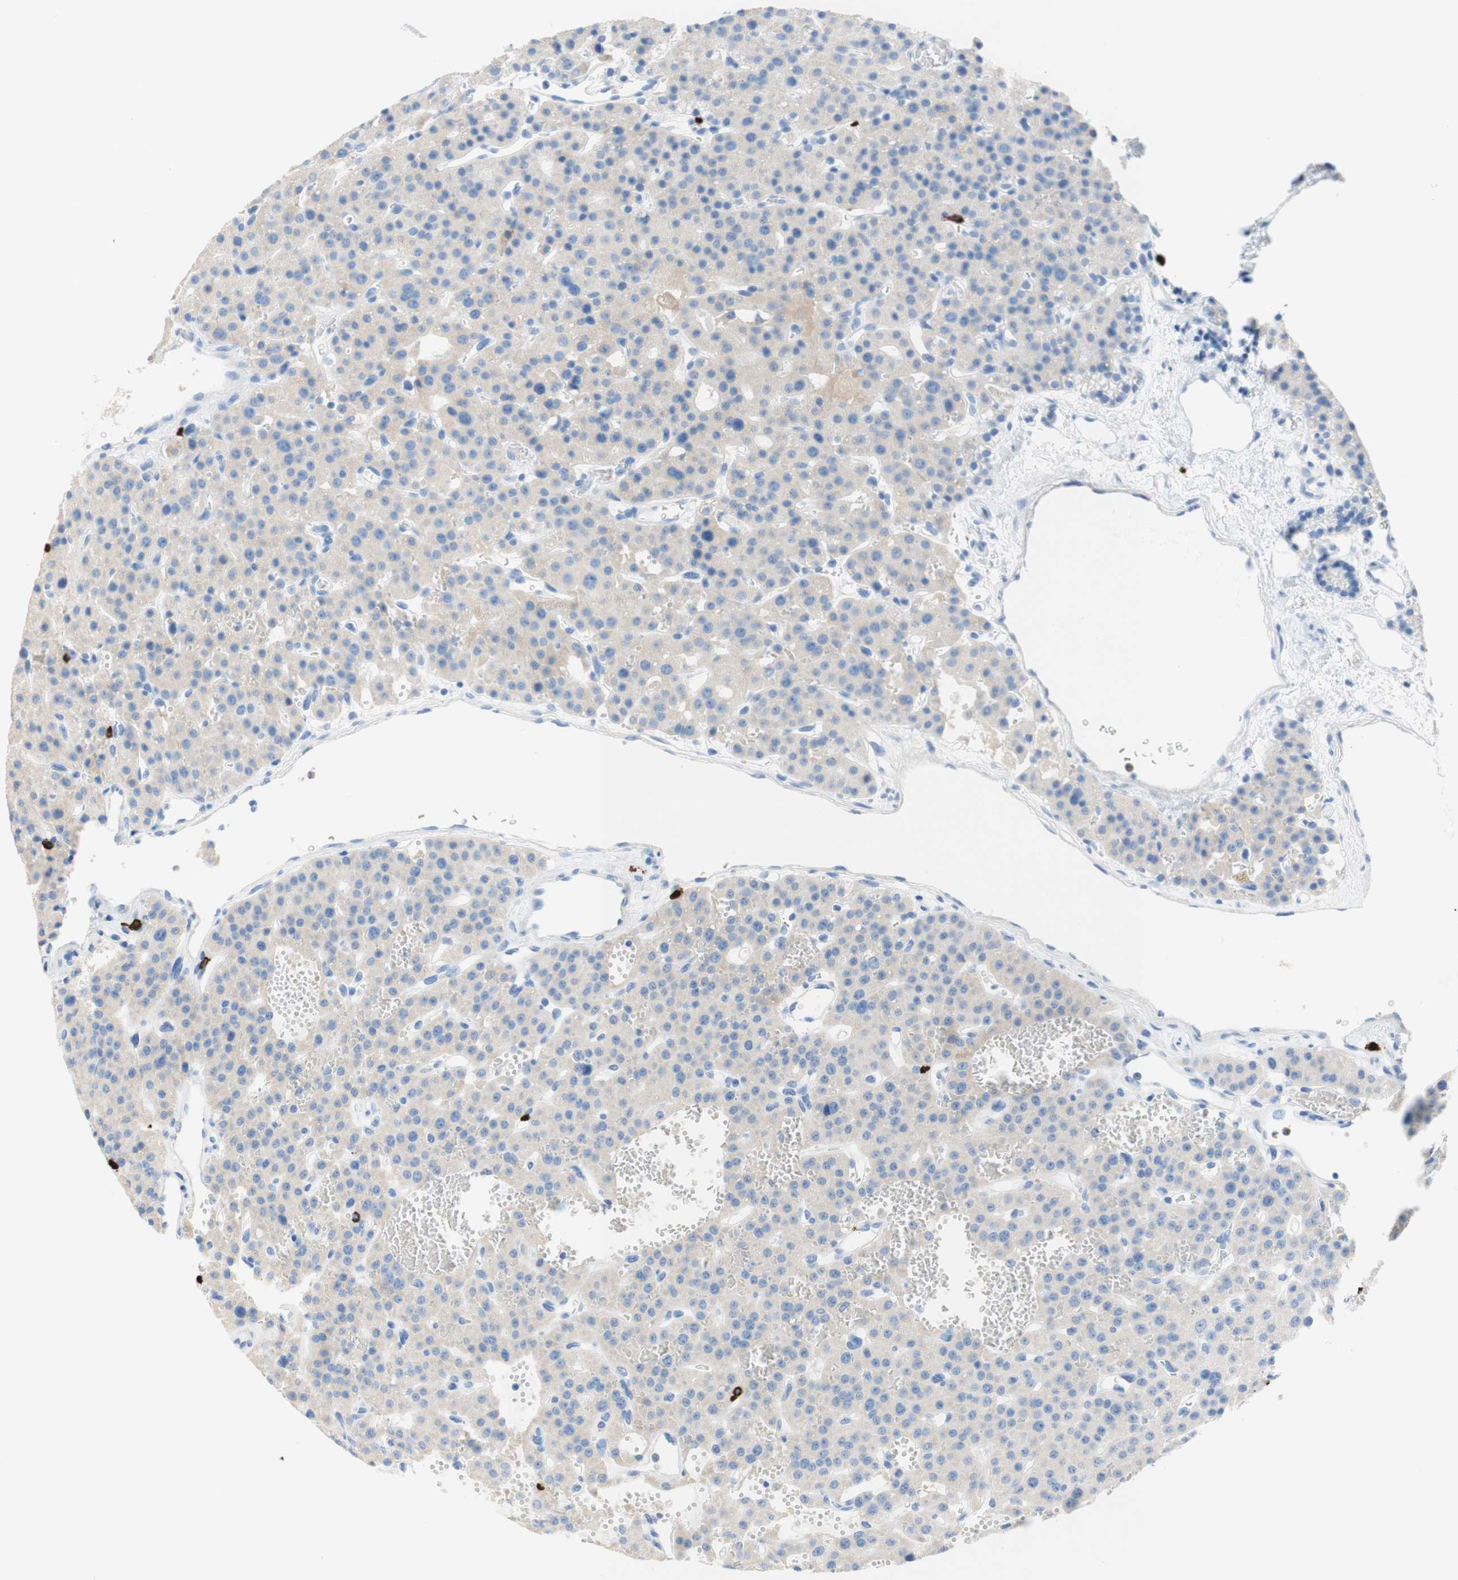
{"staining": {"intensity": "weak", "quantity": "25%-75%", "location": "cytoplasmic/membranous"}, "tissue": "parathyroid gland", "cell_type": "Glandular cells", "image_type": "normal", "snomed": [{"axis": "morphology", "description": "Normal tissue, NOS"}, {"axis": "morphology", "description": "Adenoma, NOS"}, {"axis": "topography", "description": "Parathyroid gland"}], "caption": "The micrograph exhibits immunohistochemical staining of normal parathyroid gland. There is weak cytoplasmic/membranous staining is present in approximately 25%-75% of glandular cells. (brown staining indicates protein expression, while blue staining denotes nuclei).", "gene": "CEACAM1", "patient": {"sex": "female", "age": 81}}